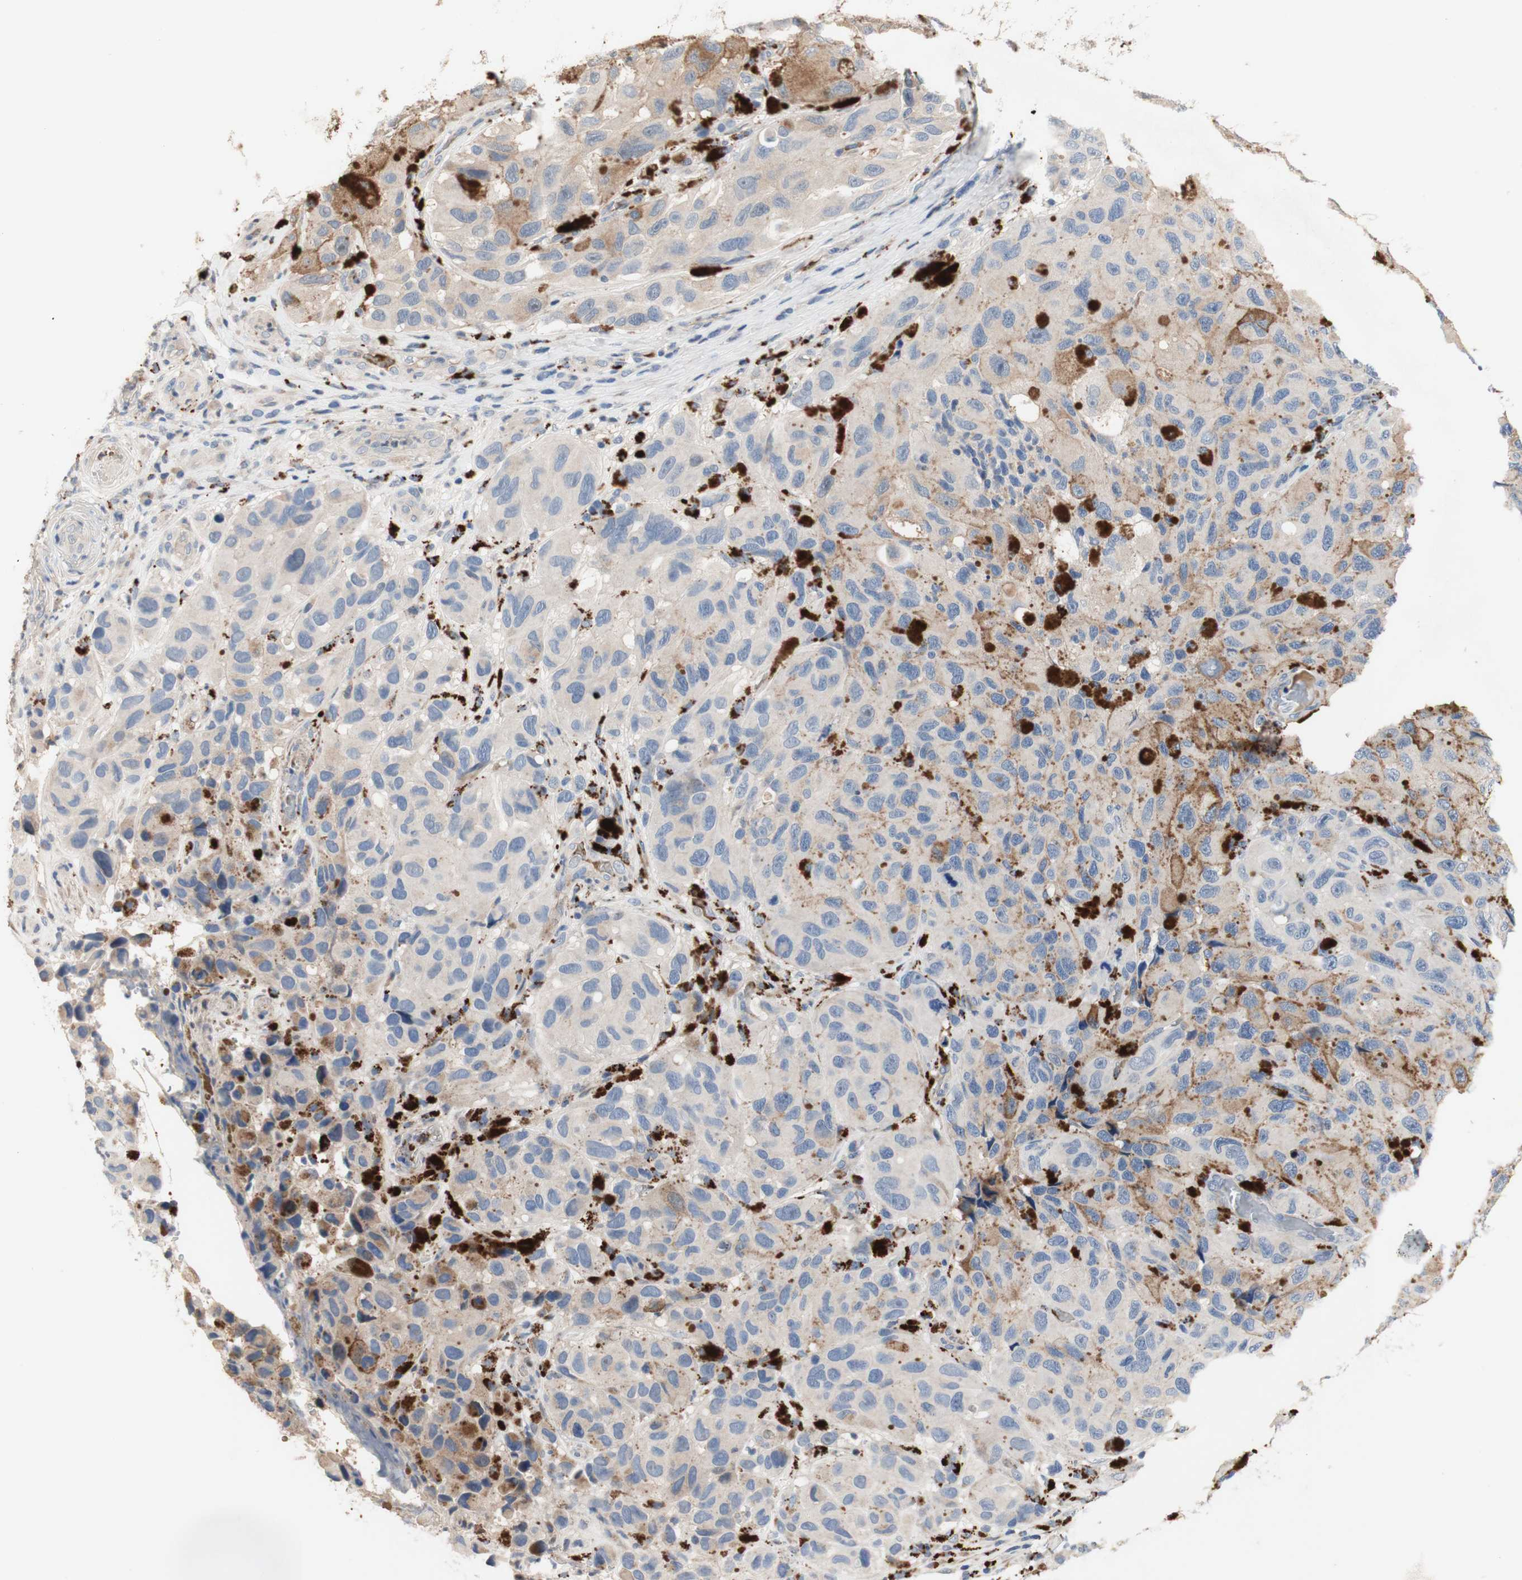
{"staining": {"intensity": "negative", "quantity": "none", "location": "none"}, "tissue": "melanoma", "cell_type": "Tumor cells", "image_type": "cancer", "snomed": [{"axis": "morphology", "description": "Malignant melanoma, NOS"}, {"axis": "topography", "description": "Skin"}], "caption": "Melanoma was stained to show a protein in brown. There is no significant staining in tumor cells.", "gene": "CDON", "patient": {"sex": "female", "age": 73}}